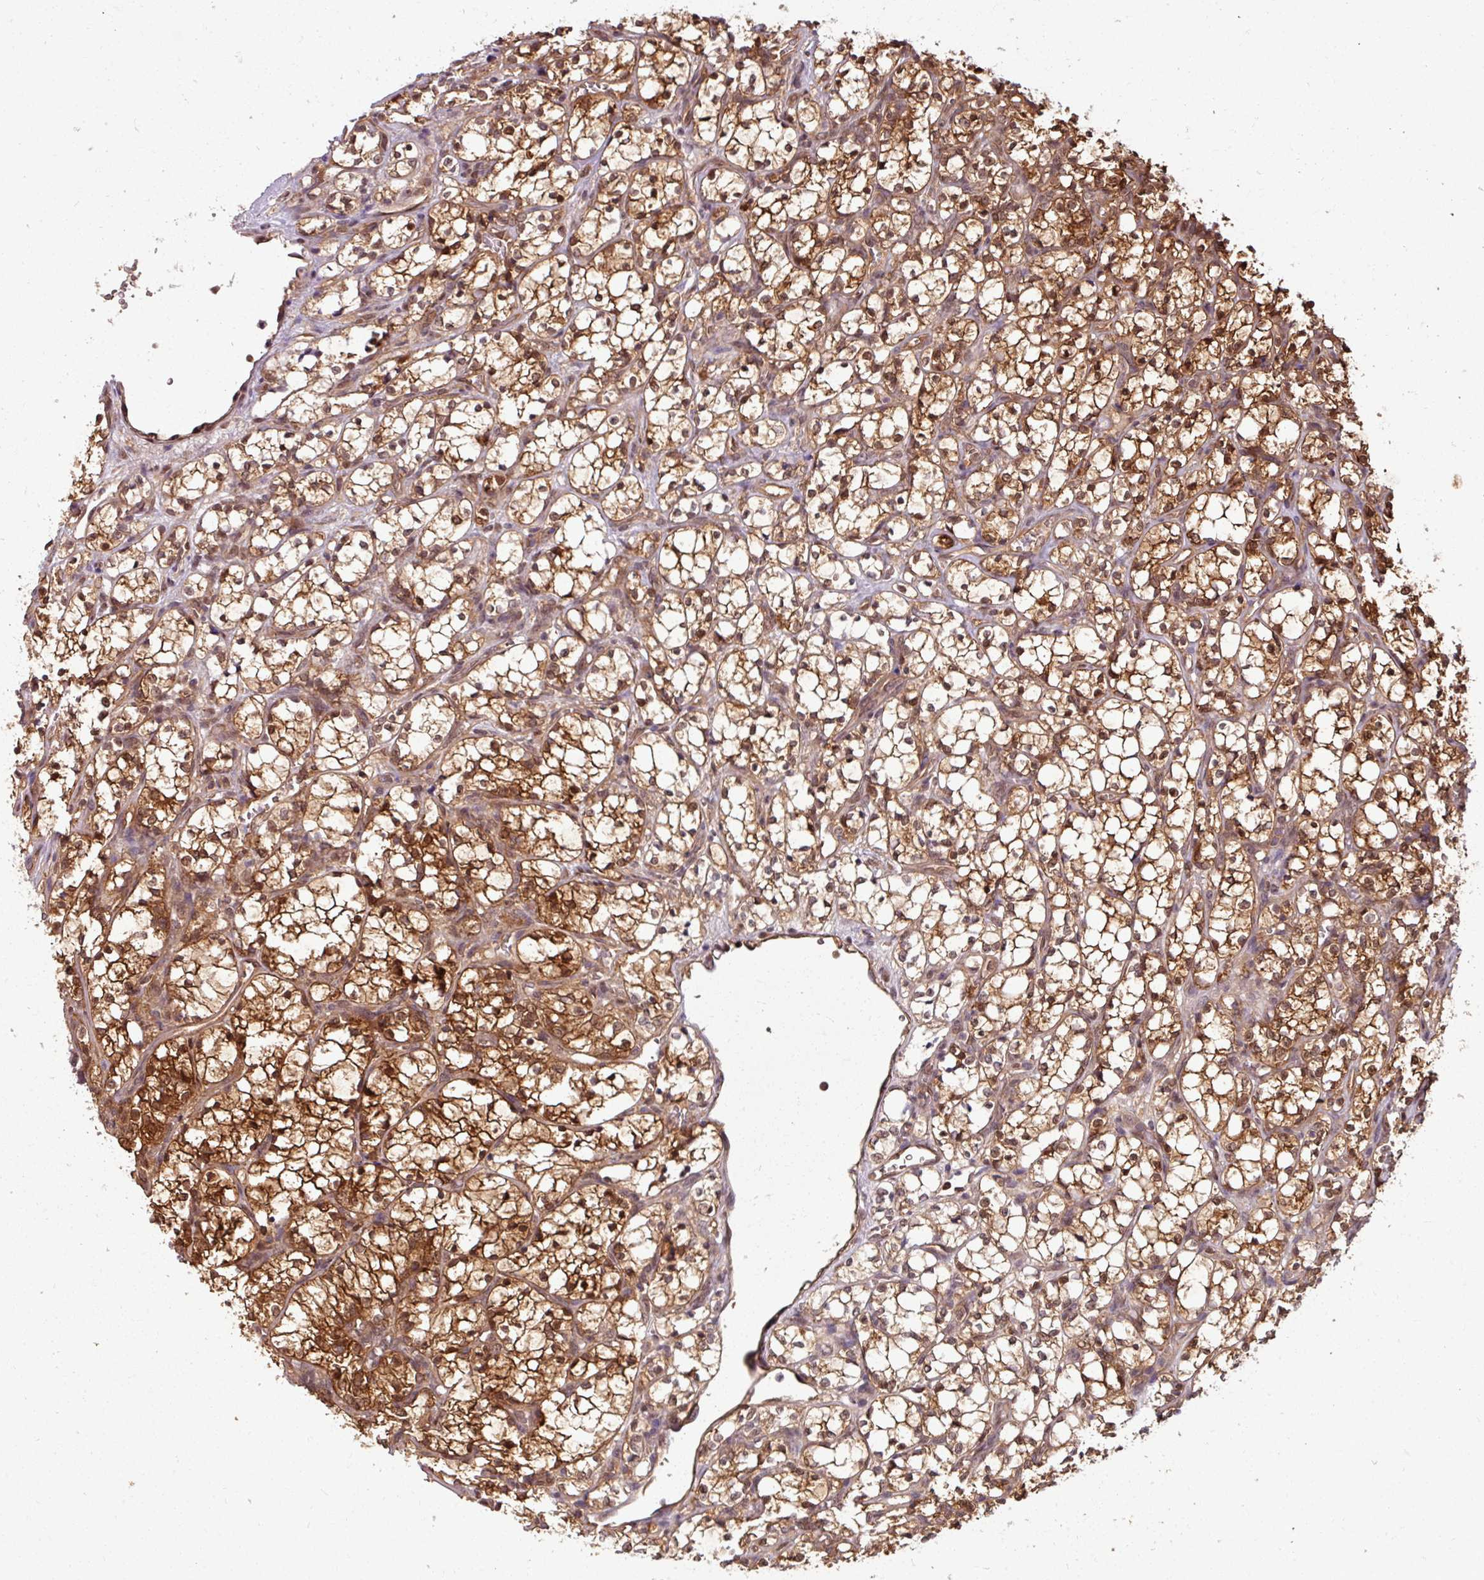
{"staining": {"intensity": "moderate", "quantity": ">75%", "location": "cytoplasmic/membranous,nuclear"}, "tissue": "renal cancer", "cell_type": "Tumor cells", "image_type": "cancer", "snomed": [{"axis": "morphology", "description": "Adenocarcinoma, NOS"}, {"axis": "topography", "description": "Kidney"}], "caption": "Adenocarcinoma (renal) stained with IHC exhibits moderate cytoplasmic/membranous and nuclear staining in about >75% of tumor cells.", "gene": "KCTD11", "patient": {"sex": "female", "age": 69}}